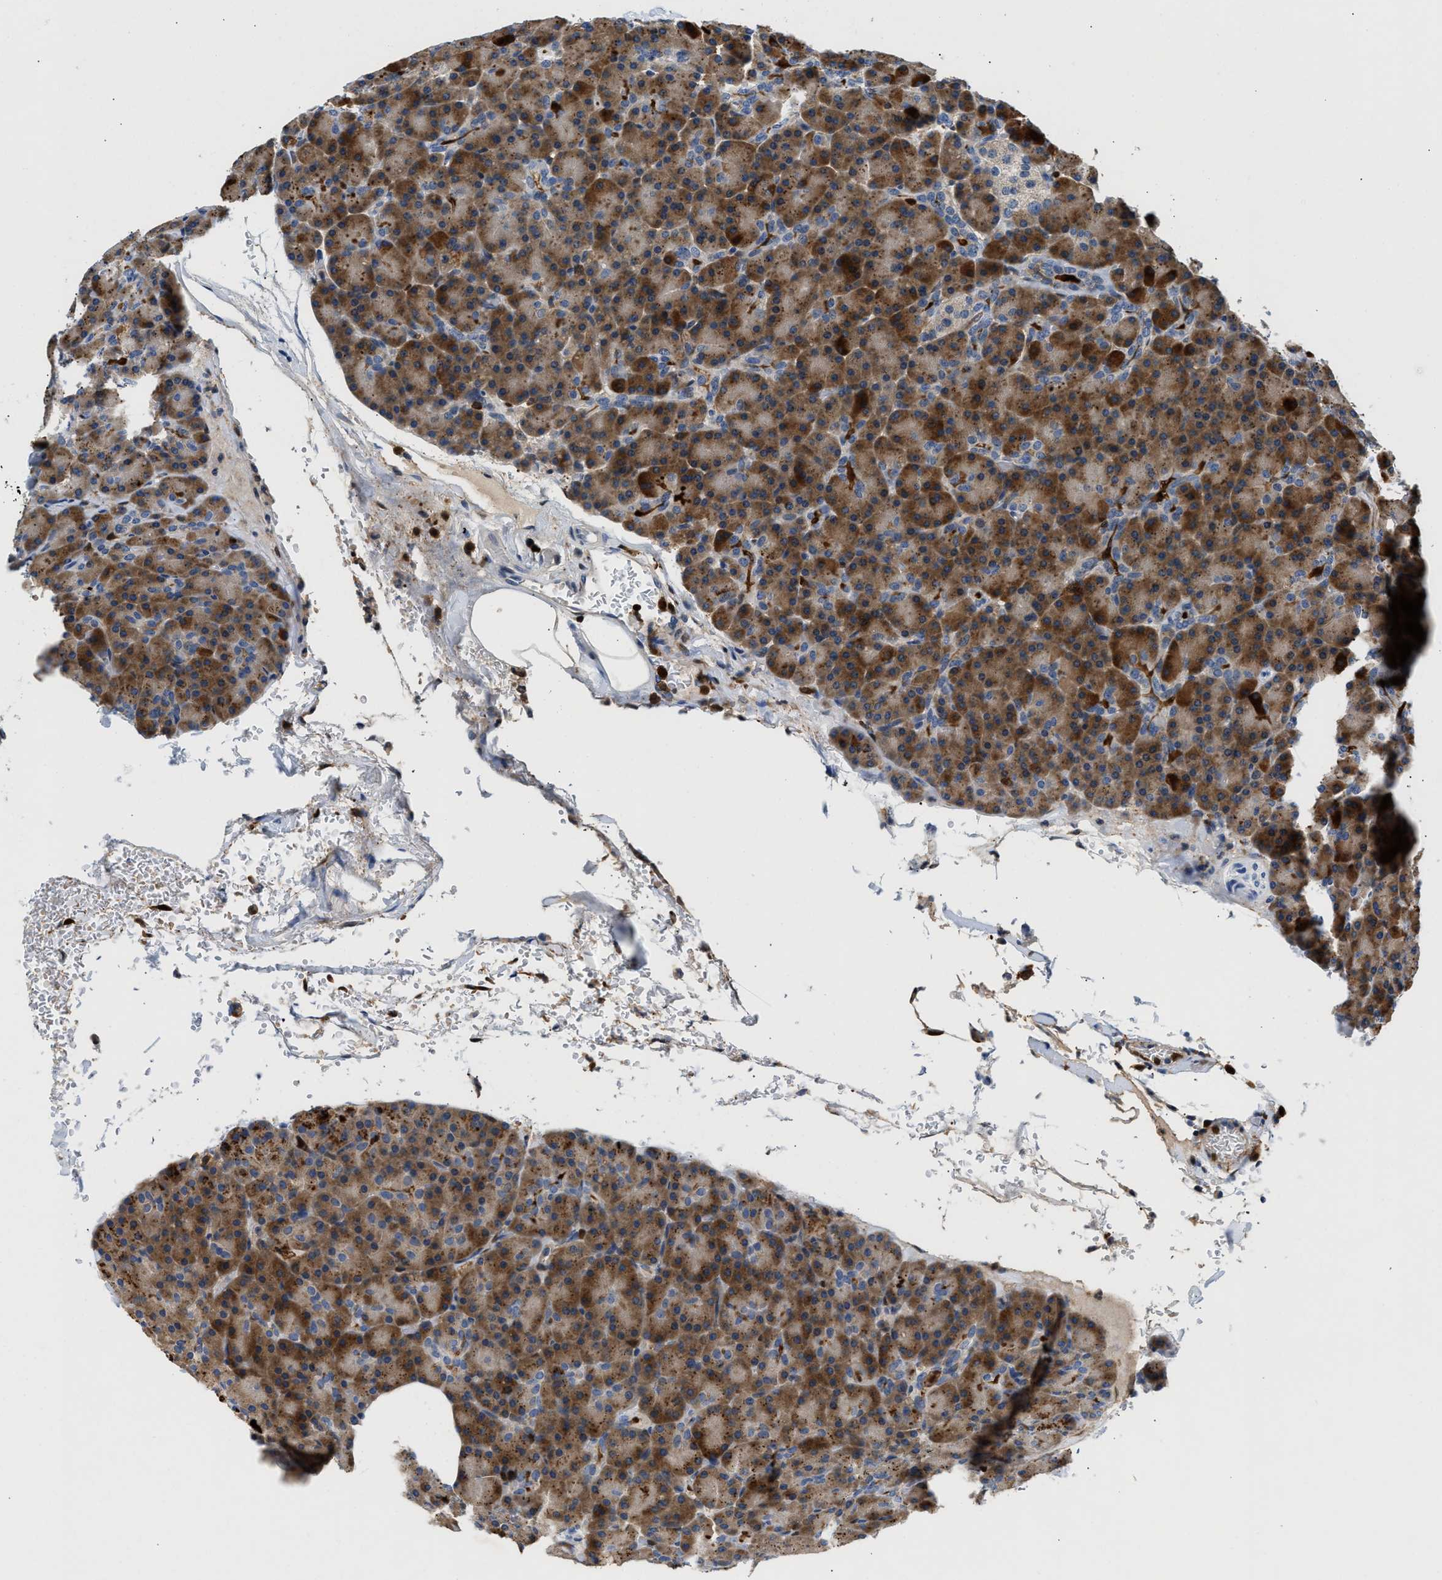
{"staining": {"intensity": "strong", "quantity": "25%-75%", "location": "cytoplasmic/membranous"}, "tissue": "pancreas", "cell_type": "Exocrine glandular cells", "image_type": "normal", "snomed": [{"axis": "morphology", "description": "Normal tissue, NOS"}, {"axis": "topography", "description": "Pancreas"}], "caption": "Protein staining demonstrates strong cytoplasmic/membranous positivity in approximately 25%-75% of exocrine glandular cells in unremarkable pancreas.", "gene": "SLIT2", "patient": {"sex": "female", "age": 43}}